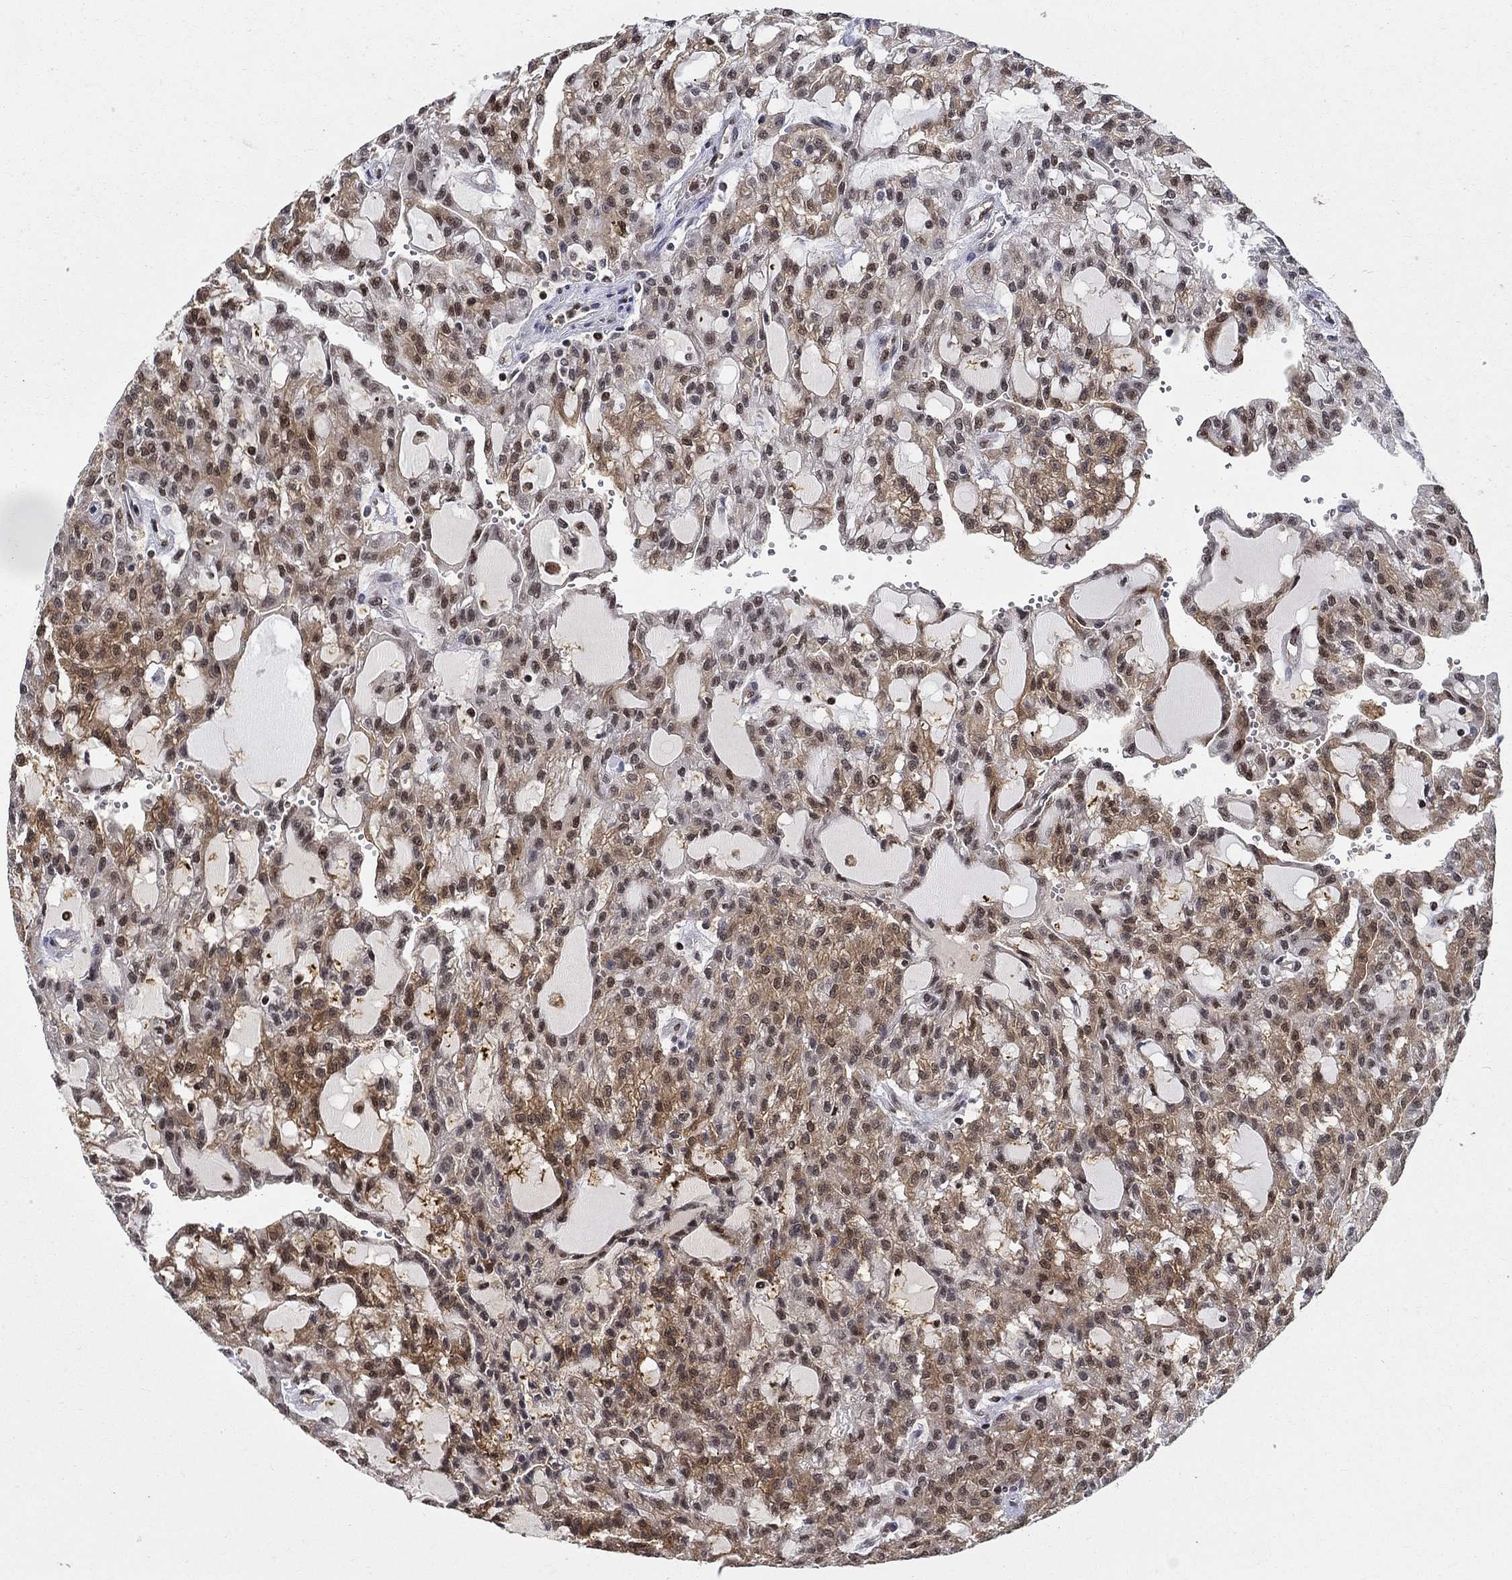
{"staining": {"intensity": "moderate", "quantity": "25%-75%", "location": "cytoplasmic/membranous,nuclear"}, "tissue": "renal cancer", "cell_type": "Tumor cells", "image_type": "cancer", "snomed": [{"axis": "morphology", "description": "Adenocarcinoma, NOS"}, {"axis": "topography", "description": "Kidney"}], "caption": "Immunohistochemistry (IHC) image of neoplastic tissue: human adenocarcinoma (renal) stained using immunohistochemistry shows medium levels of moderate protein expression localized specifically in the cytoplasmic/membranous and nuclear of tumor cells, appearing as a cytoplasmic/membranous and nuclear brown color.", "gene": "ZNF594", "patient": {"sex": "male", "age": 63}}